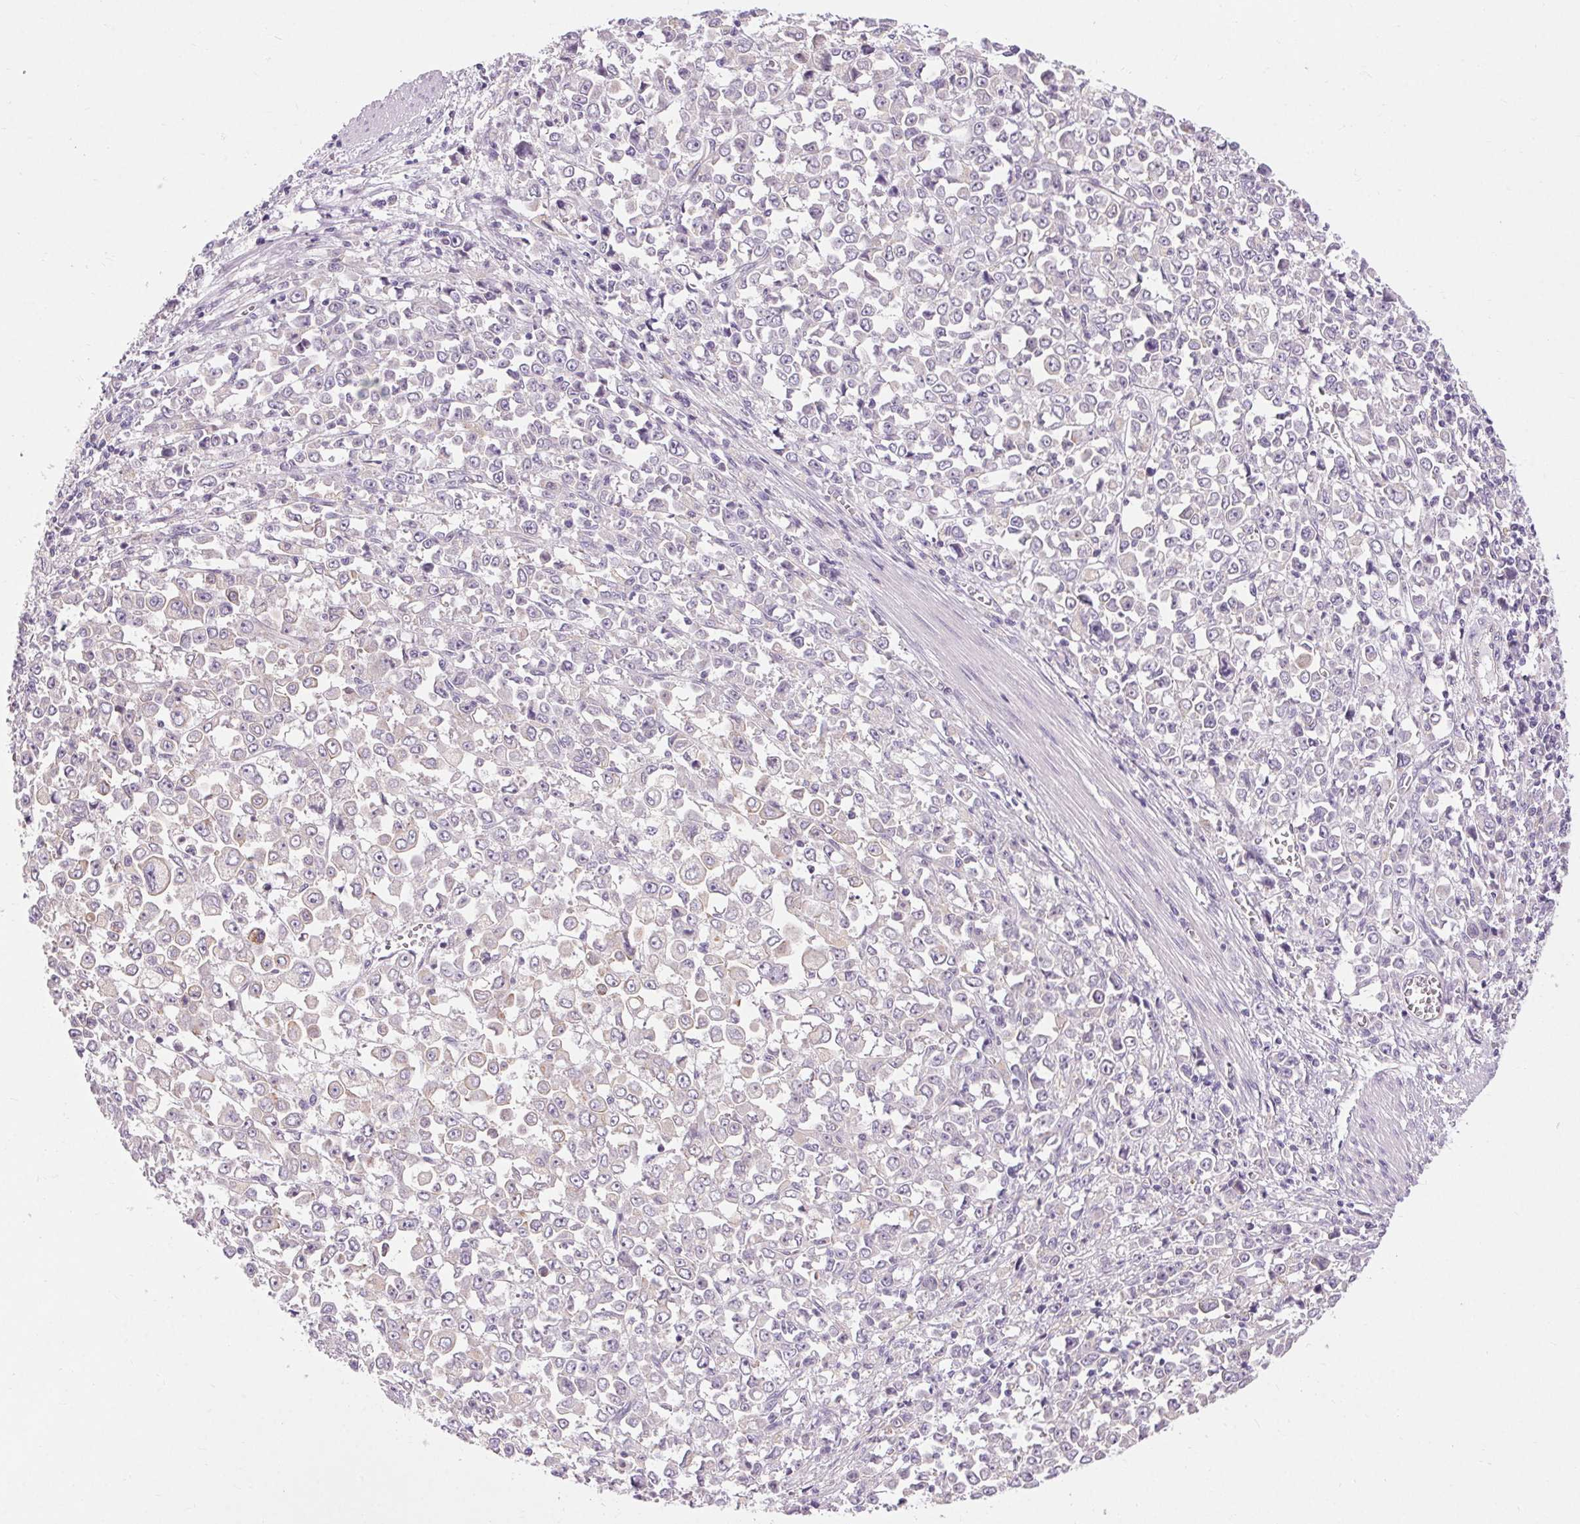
{"staining": {"intensity": "negative", "quantity": "none", "location": "none"}, "tissue": "stomach cancer", "cell_type": "Tumor cells", "image_type": "cancer", "snomed": [{"axis": "morphology", "description": "Adenocarcinoma, NOS"}, {"axis": "topography", "description": "Stomach, upper"}], "caption": "This is a micrograph of immunohistochemistry (IHC) staining of stomach cancer, which shows no positivity in tumor cells.", "gene": "TM6SF1", "patient": {"sex": "male", "age": 70}}